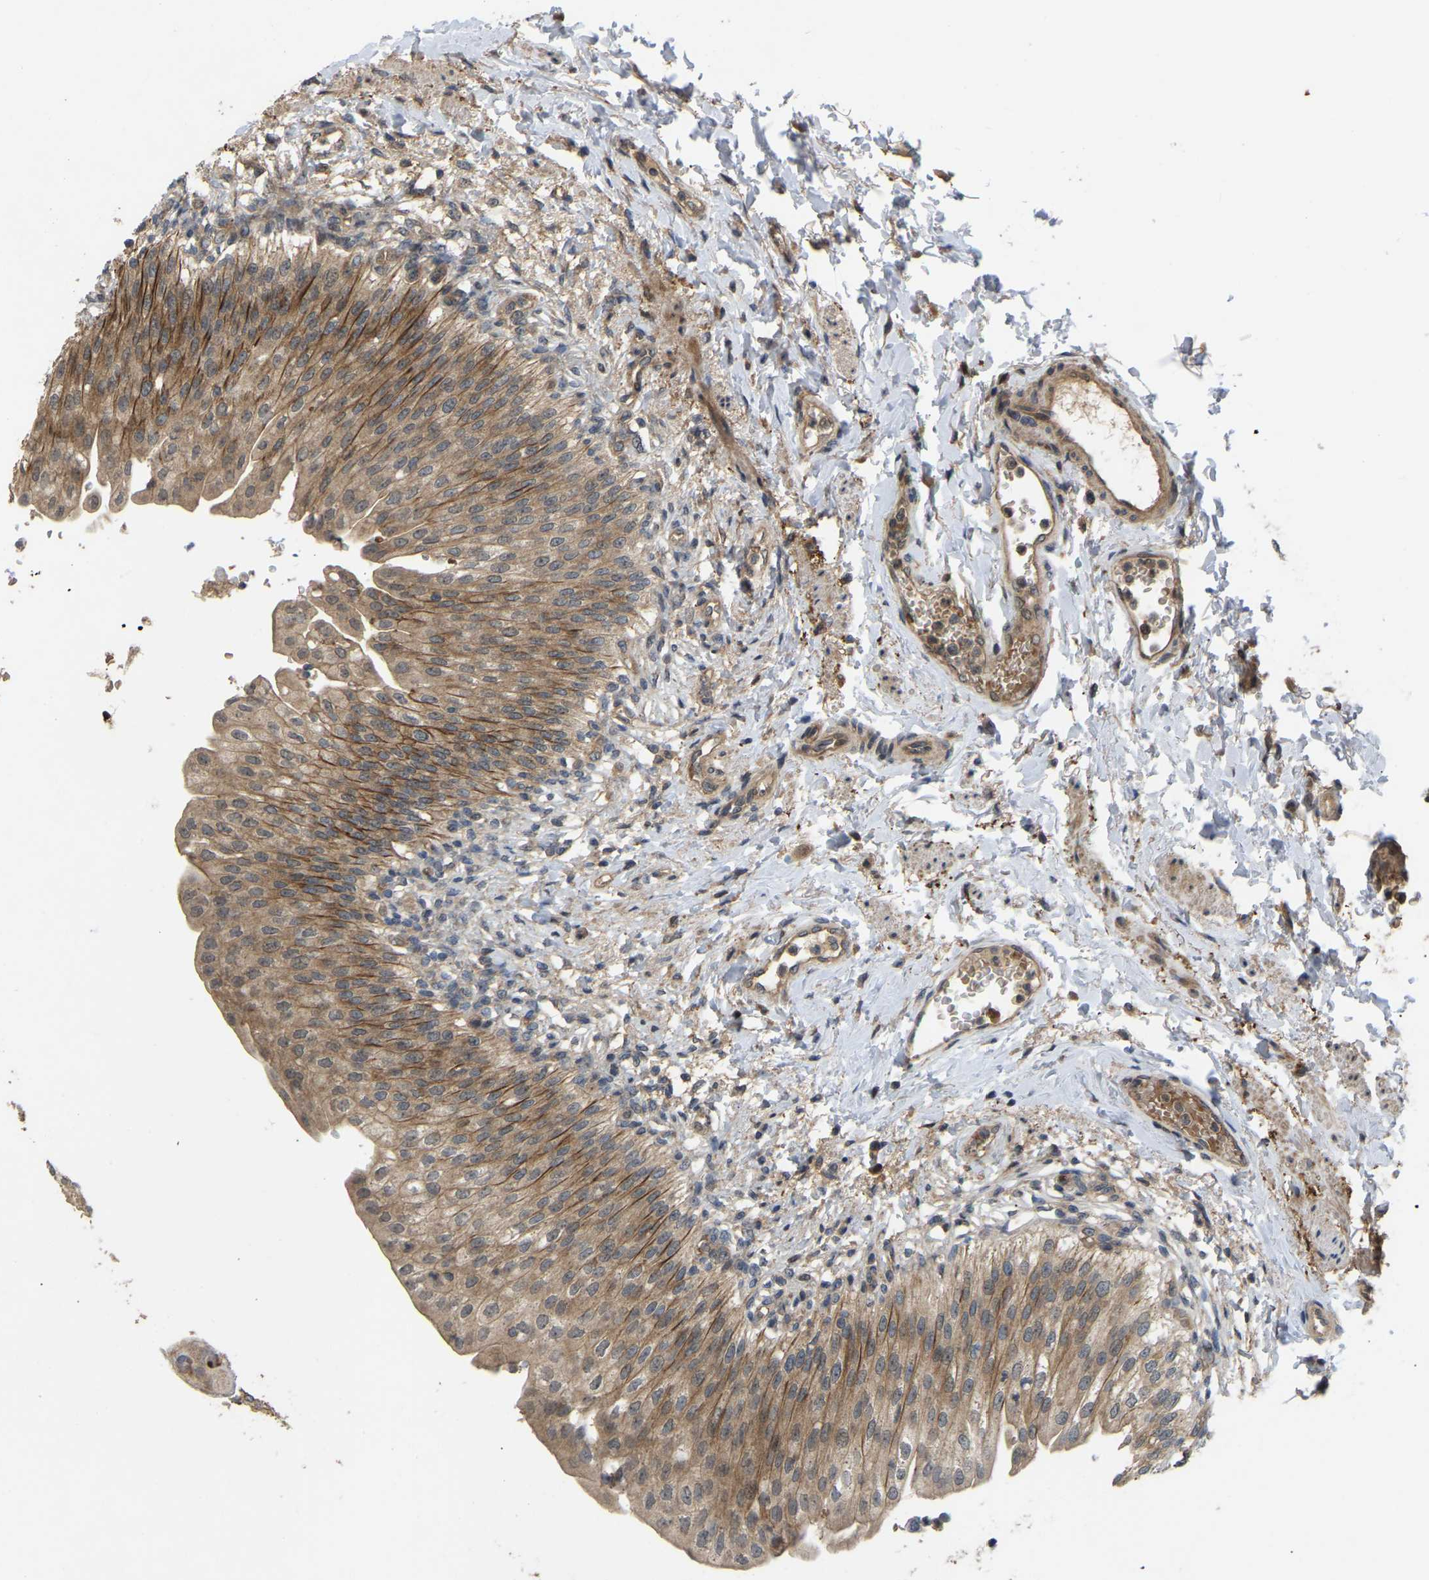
{"staining": {"intensity": "moderate", "quantity": ">75%", "location": "cytoplasmic/membranous"}, "tissue": "urinary bladder", "cell_type": "Urothelial cells", "image_type": "normal", "snomed": [{"axis": "morphology", "description": "Normal tissue, NOS"}, {"axis": "topography", "description": "Urinary bladder"}], "caption": "Immunohistochemical staining of benign human urinary bladder demonstrates >75% levels of moderate cytoplasmic/membranous protein positivity in about >75% of urothelial cells. Nuclei are stained in blue.", "gene": "LIMK2", "patient": {"sex": "female", "age": 60}}